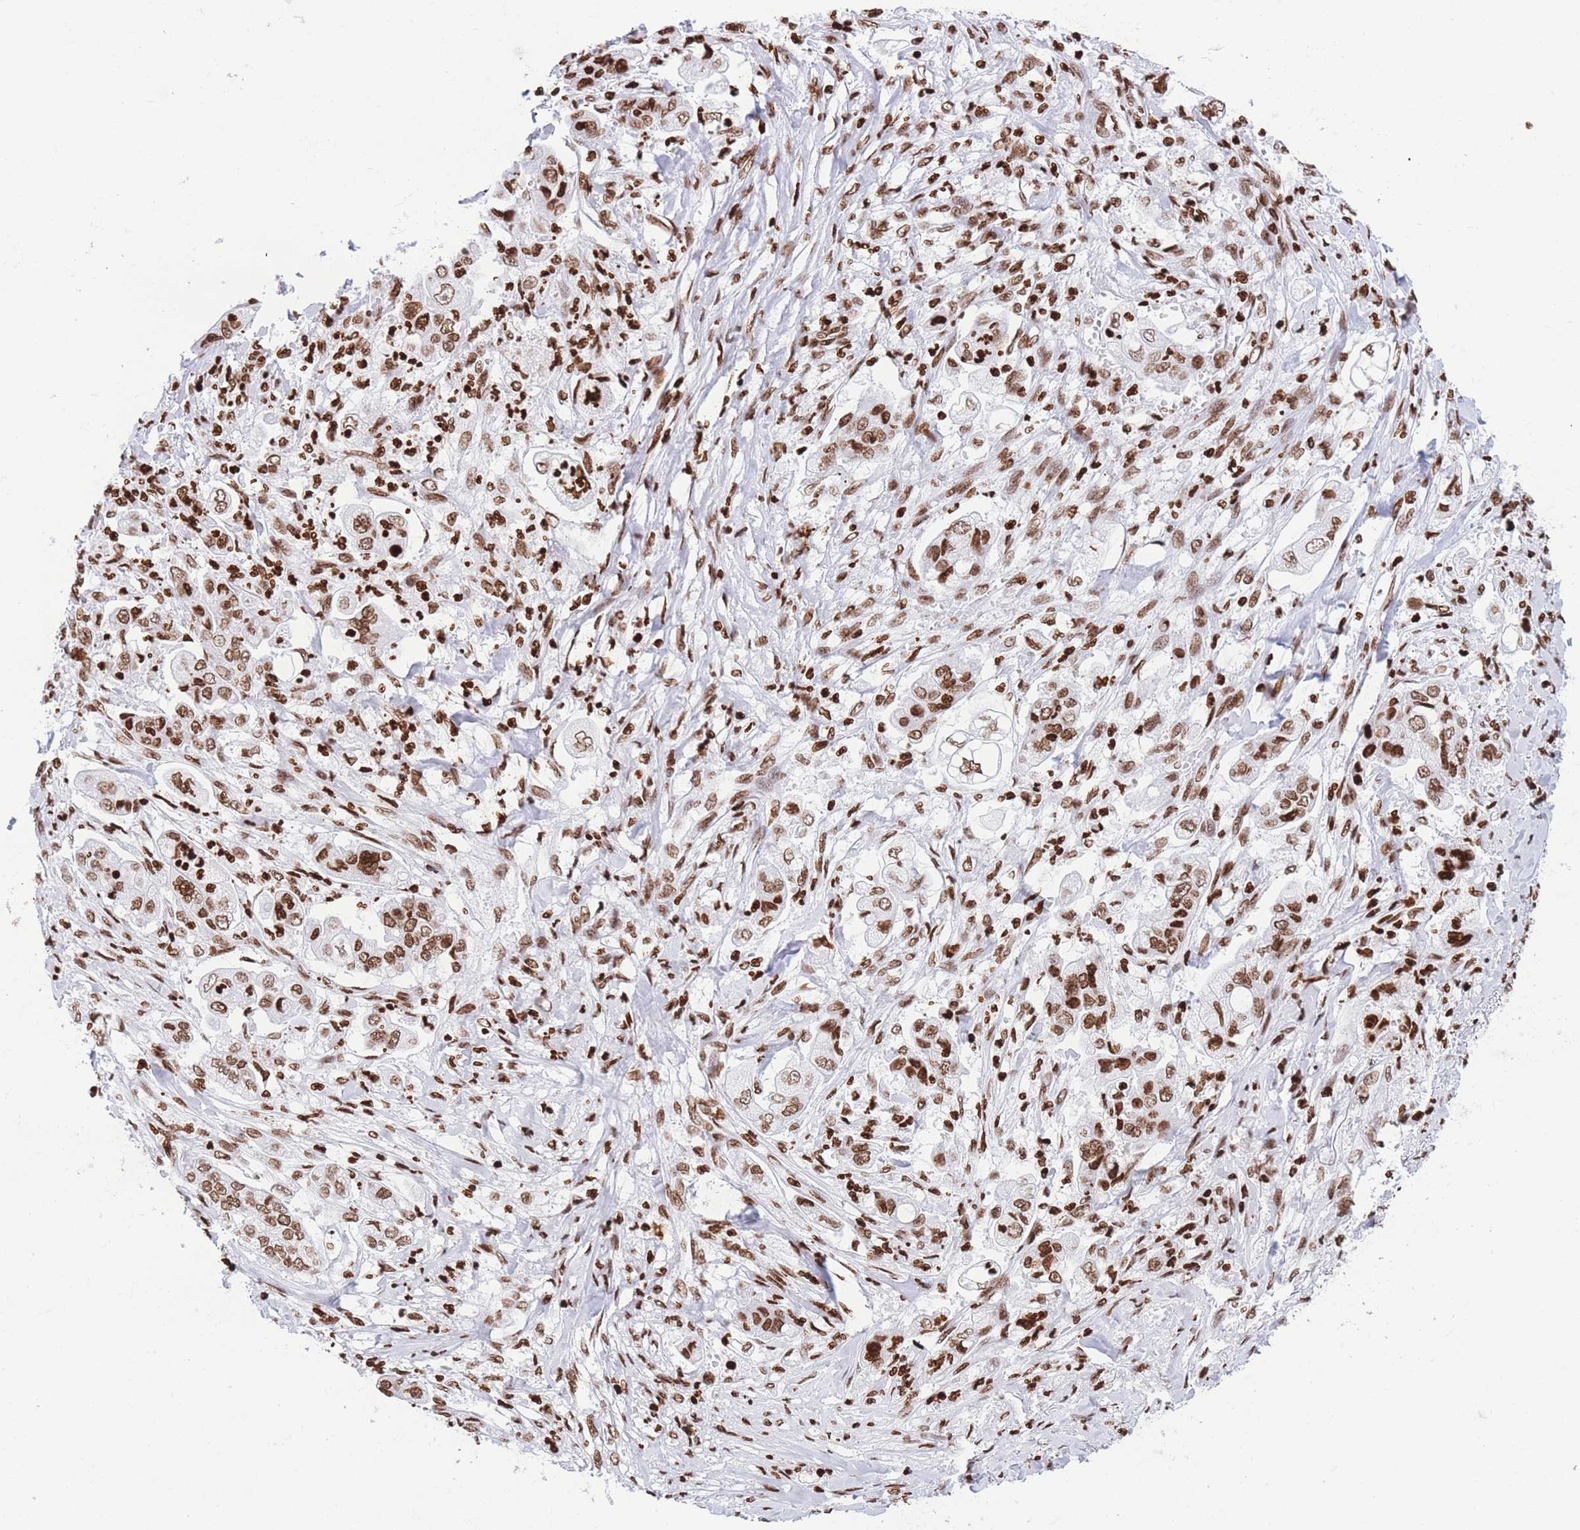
{"staining": {"intensity": "moderate", "quantity": ">75%", "location": "nuclear"}, "tissue": "stomach cancer", "cell_type": "Tumor cells", "image_type": "cancer", "snomed": [{"axis": "morphology", "description": "Adenocarcinoma, NOS"}, {"axis": "topography", "description": "Stomach"}], "caption": "A high-resolution micrograph shows IHC staining of stomach cancer, which displays moderate nuclear positivity in about >75% of tumor cells.", "gene": "H2BC11", "patient": {"sex": "male", "age": 62}}